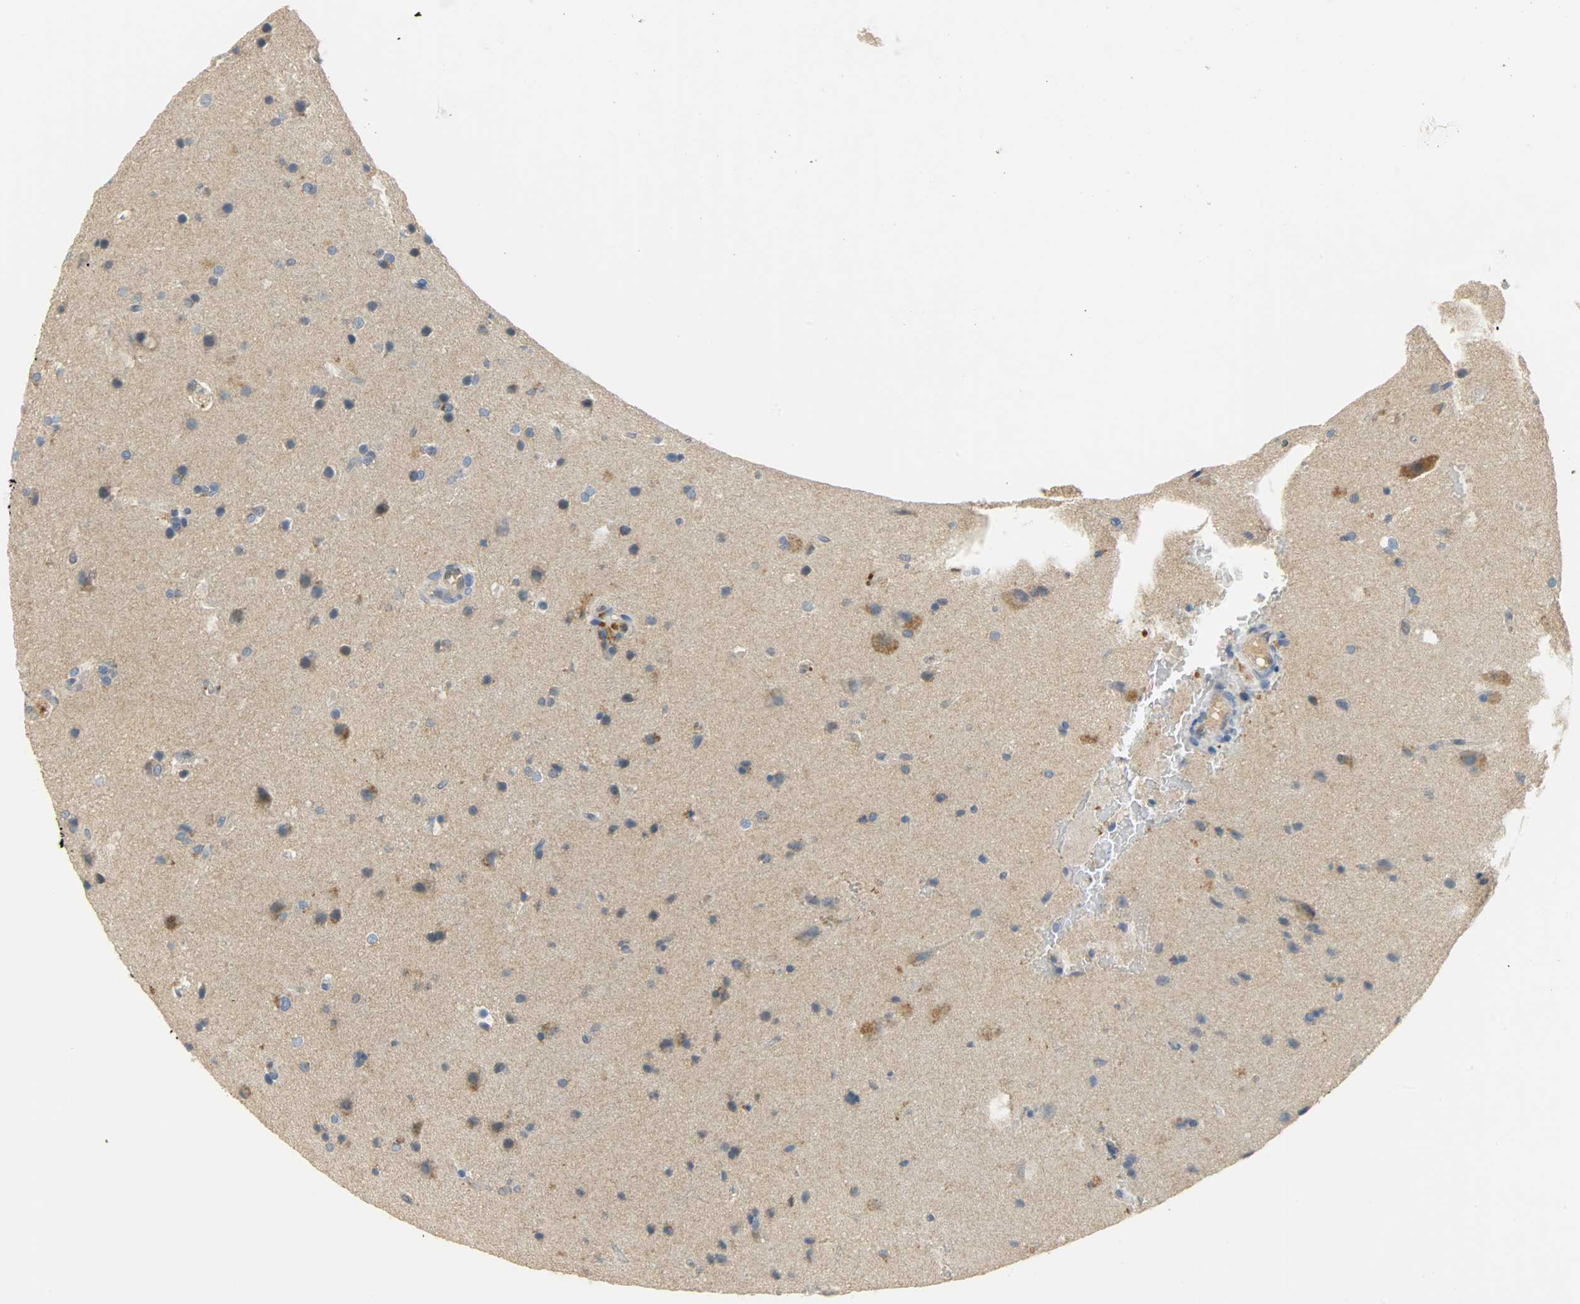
{"staining": {"intensity": "moderate", "quantity": "25%-75%", "location": "cytoplasmic/membranous"}, "tissue": "glioma", "cell_type": "Tumor cells", "image_type": "cancer", "snomed": [{"axis": "morphology", "description": "Glioma, malignant, Low grade"}, {"axis": "topography", "description": "Cerebral cortex"}], "caption": "There is medium levels of moderate cytoplasmic/membranous staining in tumor cells of low-grade glioma (malignant), as demonstrated by immunohistochemical staining (brown color).", "gene": "FKBP1A", "patient": {"sex": "female", "age": 47}}